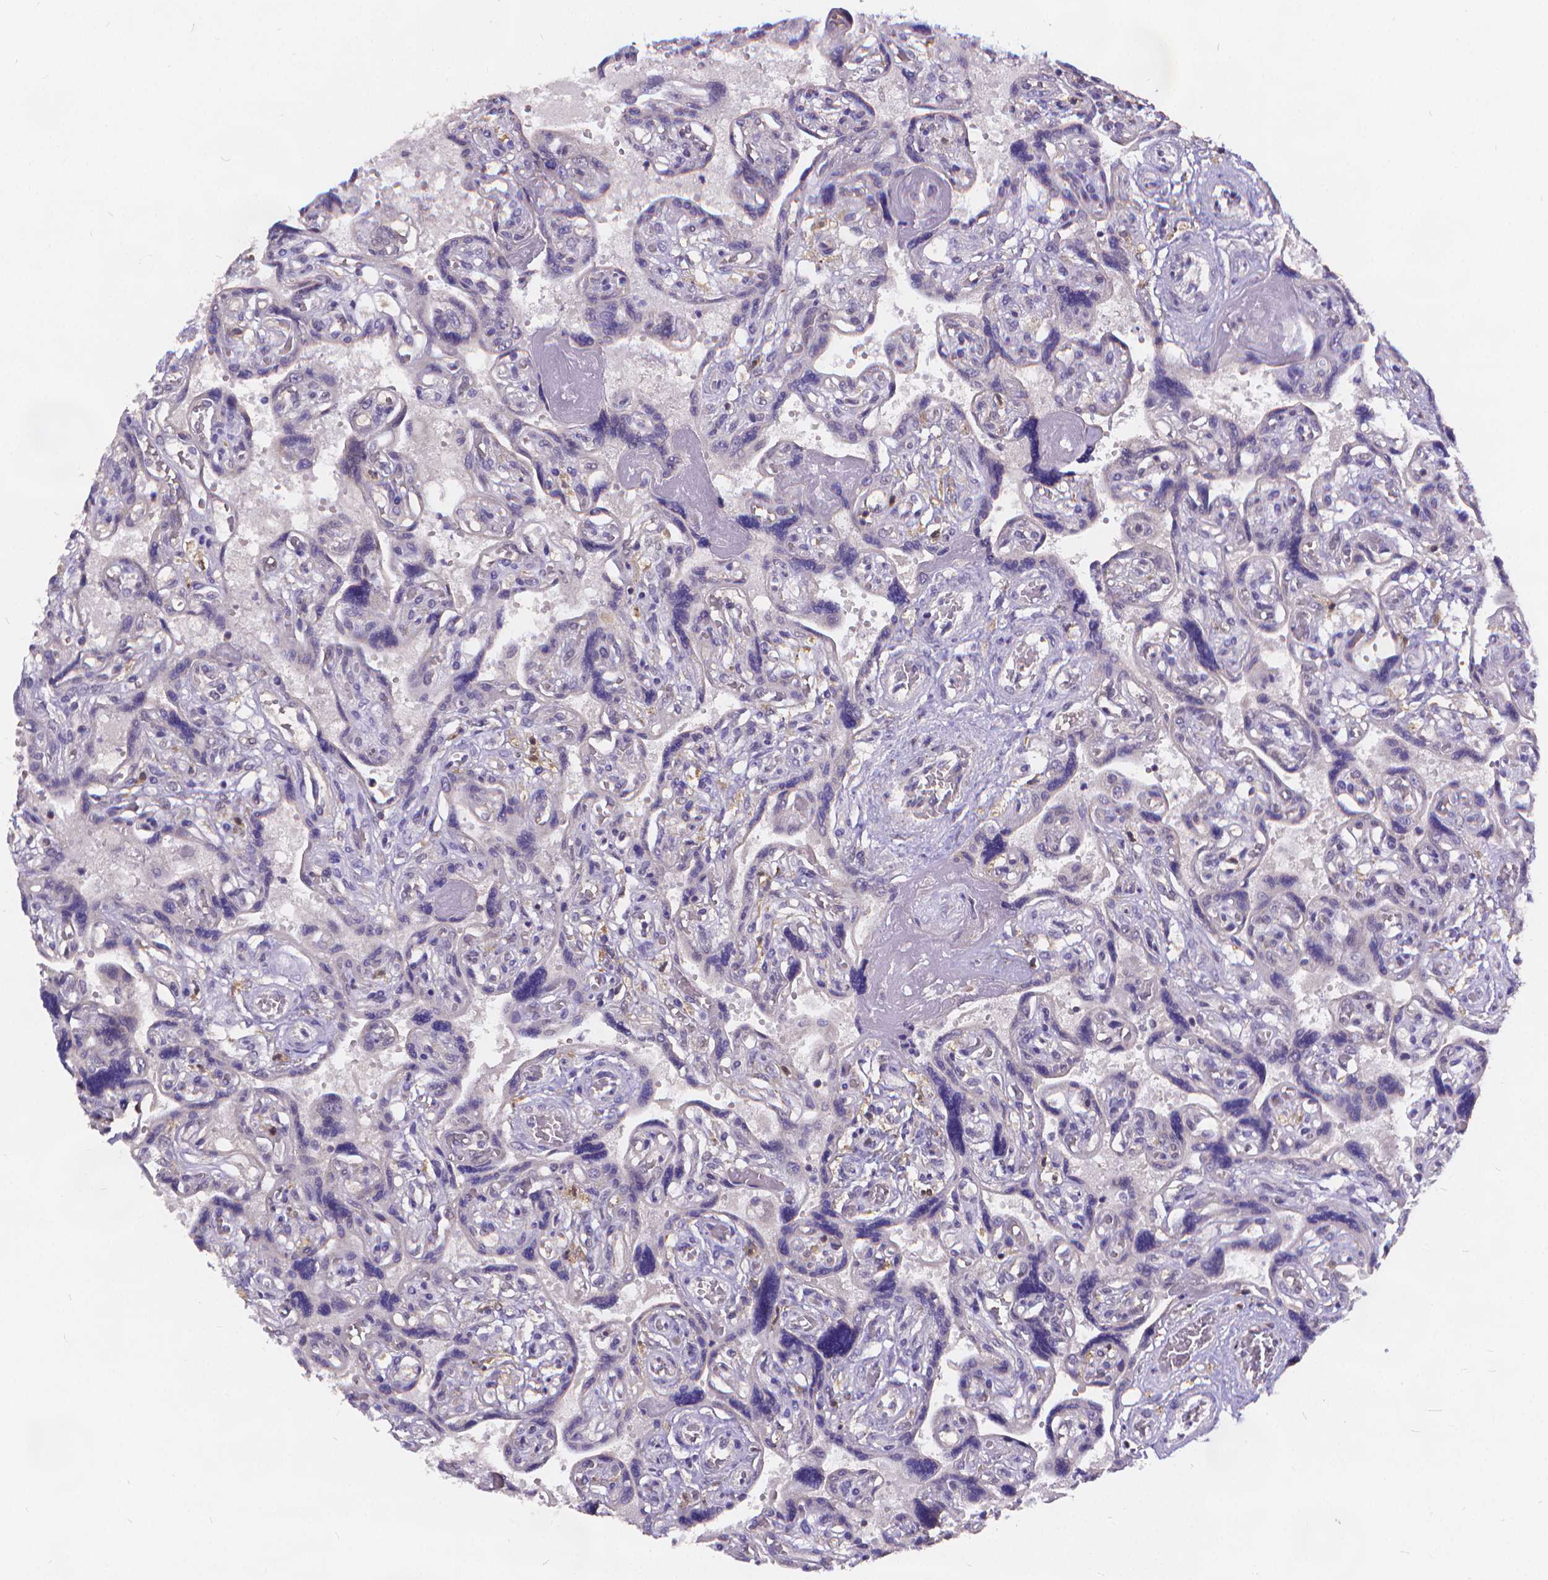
{"staining": {"intensity": "negative", "quantity": "none", "location": "none"}, "tissue": "placenta", "cell_type": "Decidual cells", "image_type": "normal", "snomed": [{"axis": "morphology", "description": "Normal tissue, NOS"}, {"axis": "topography", "description": "Placenta"}], "caption": "Immunohistochemistry photomicrograph of normal placenta: human placenta stained with DAB exhibits no significant protein positivity in decidual cells.", "gene": "GLRB", "patient": {"sex": "female", "age": 32}}